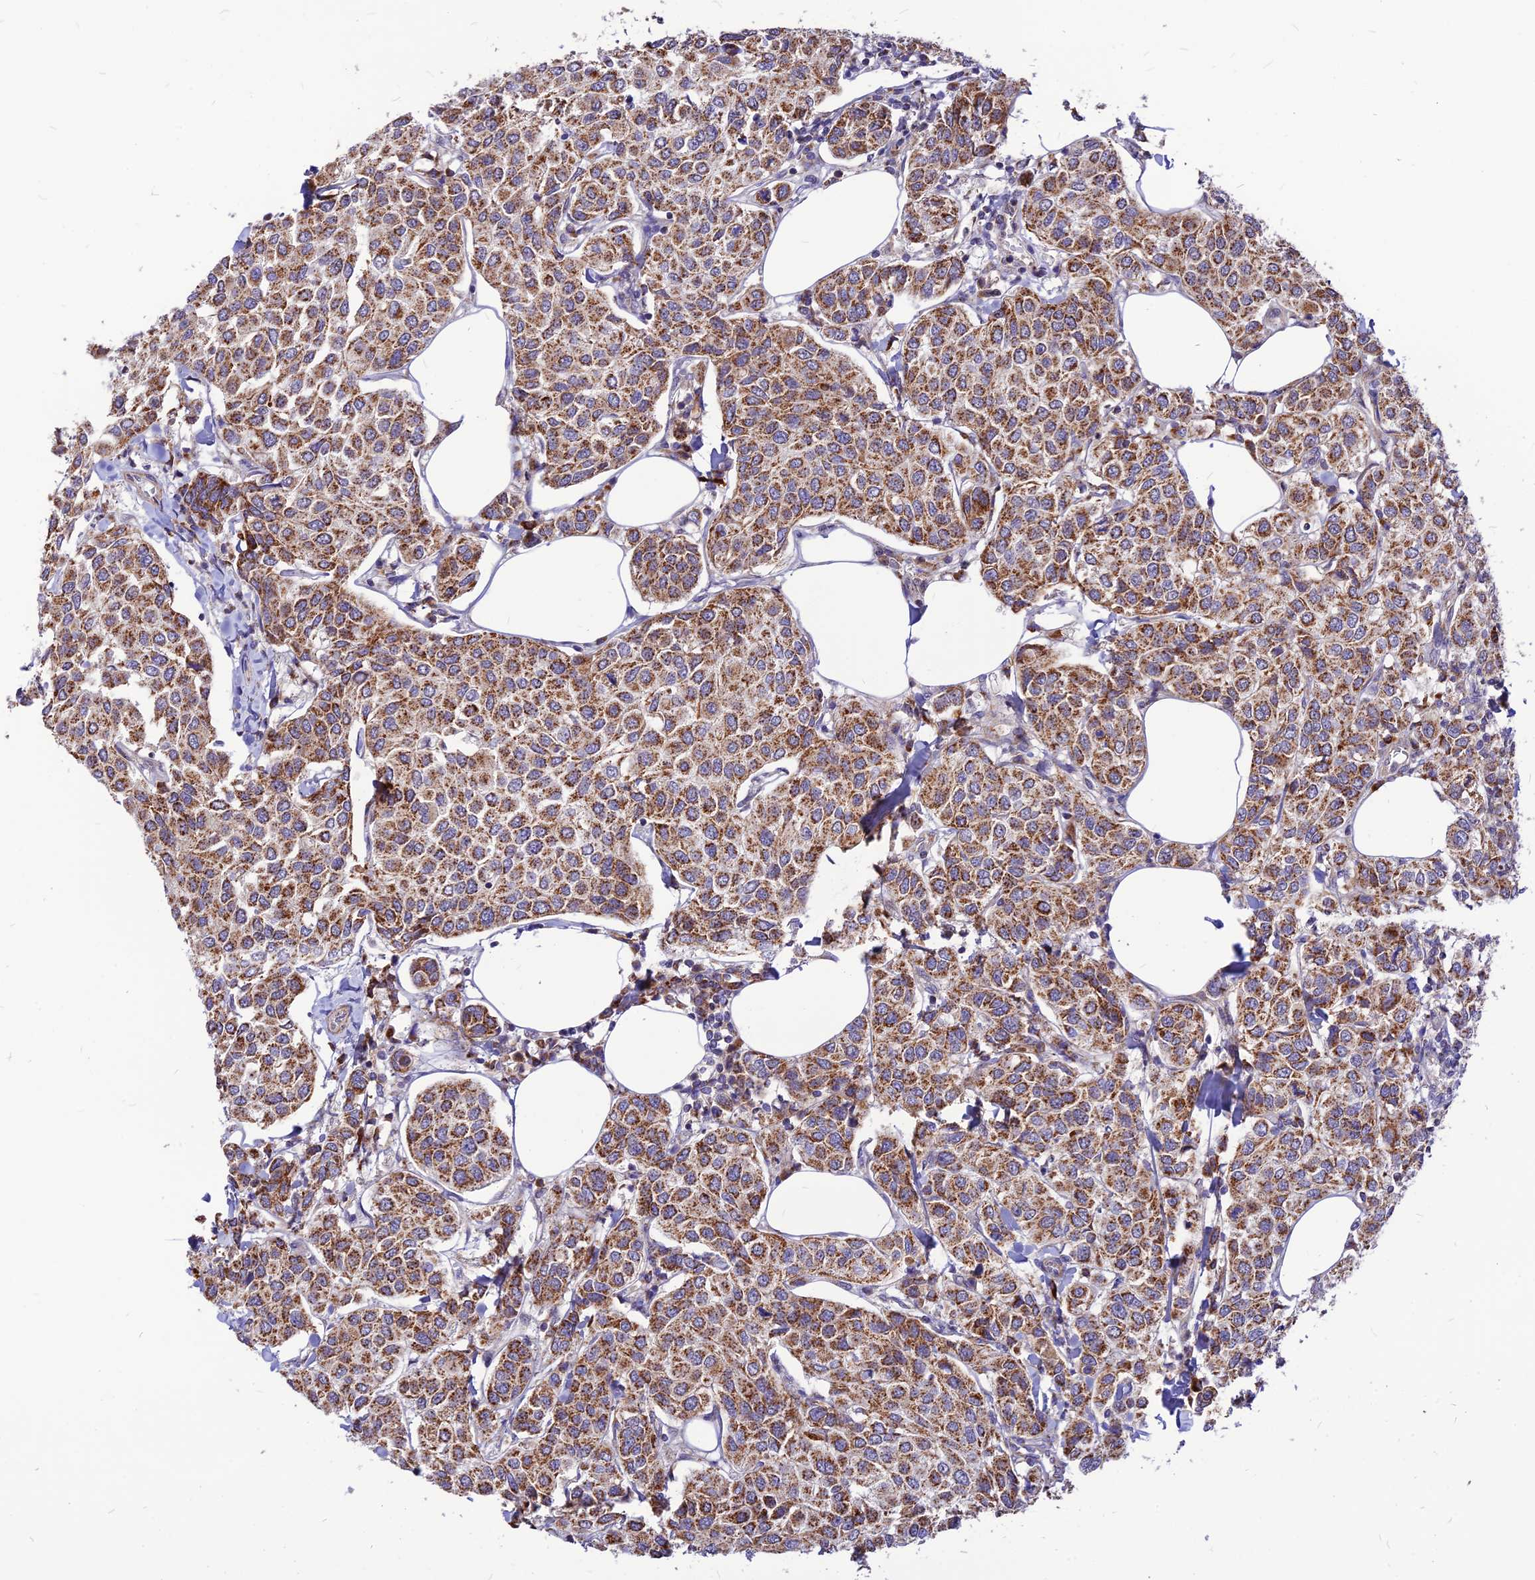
{"staining": {"intensity": "moderate", "quantity": ">75%", "location": "cytoplasmic/membranous"}, "tissue": "breast cancer", "cell_type": "Tumor cells", "image_type": "cancer", "snomed": [{"axis": "morphology", "description": "Duct carcinoma"}, {"axis": "topography", "description": "Breast"}], "caption": "Immunohistochemistry micrograph of human breast invasive ductal carcinoma stained for a protein (brown), which shows medium levels of moderate cytoplasmic/membranous staining in approximately >75% of tumor cells.", "gene": "ECI1", "patient": {"sex": "female", "age": 55}}